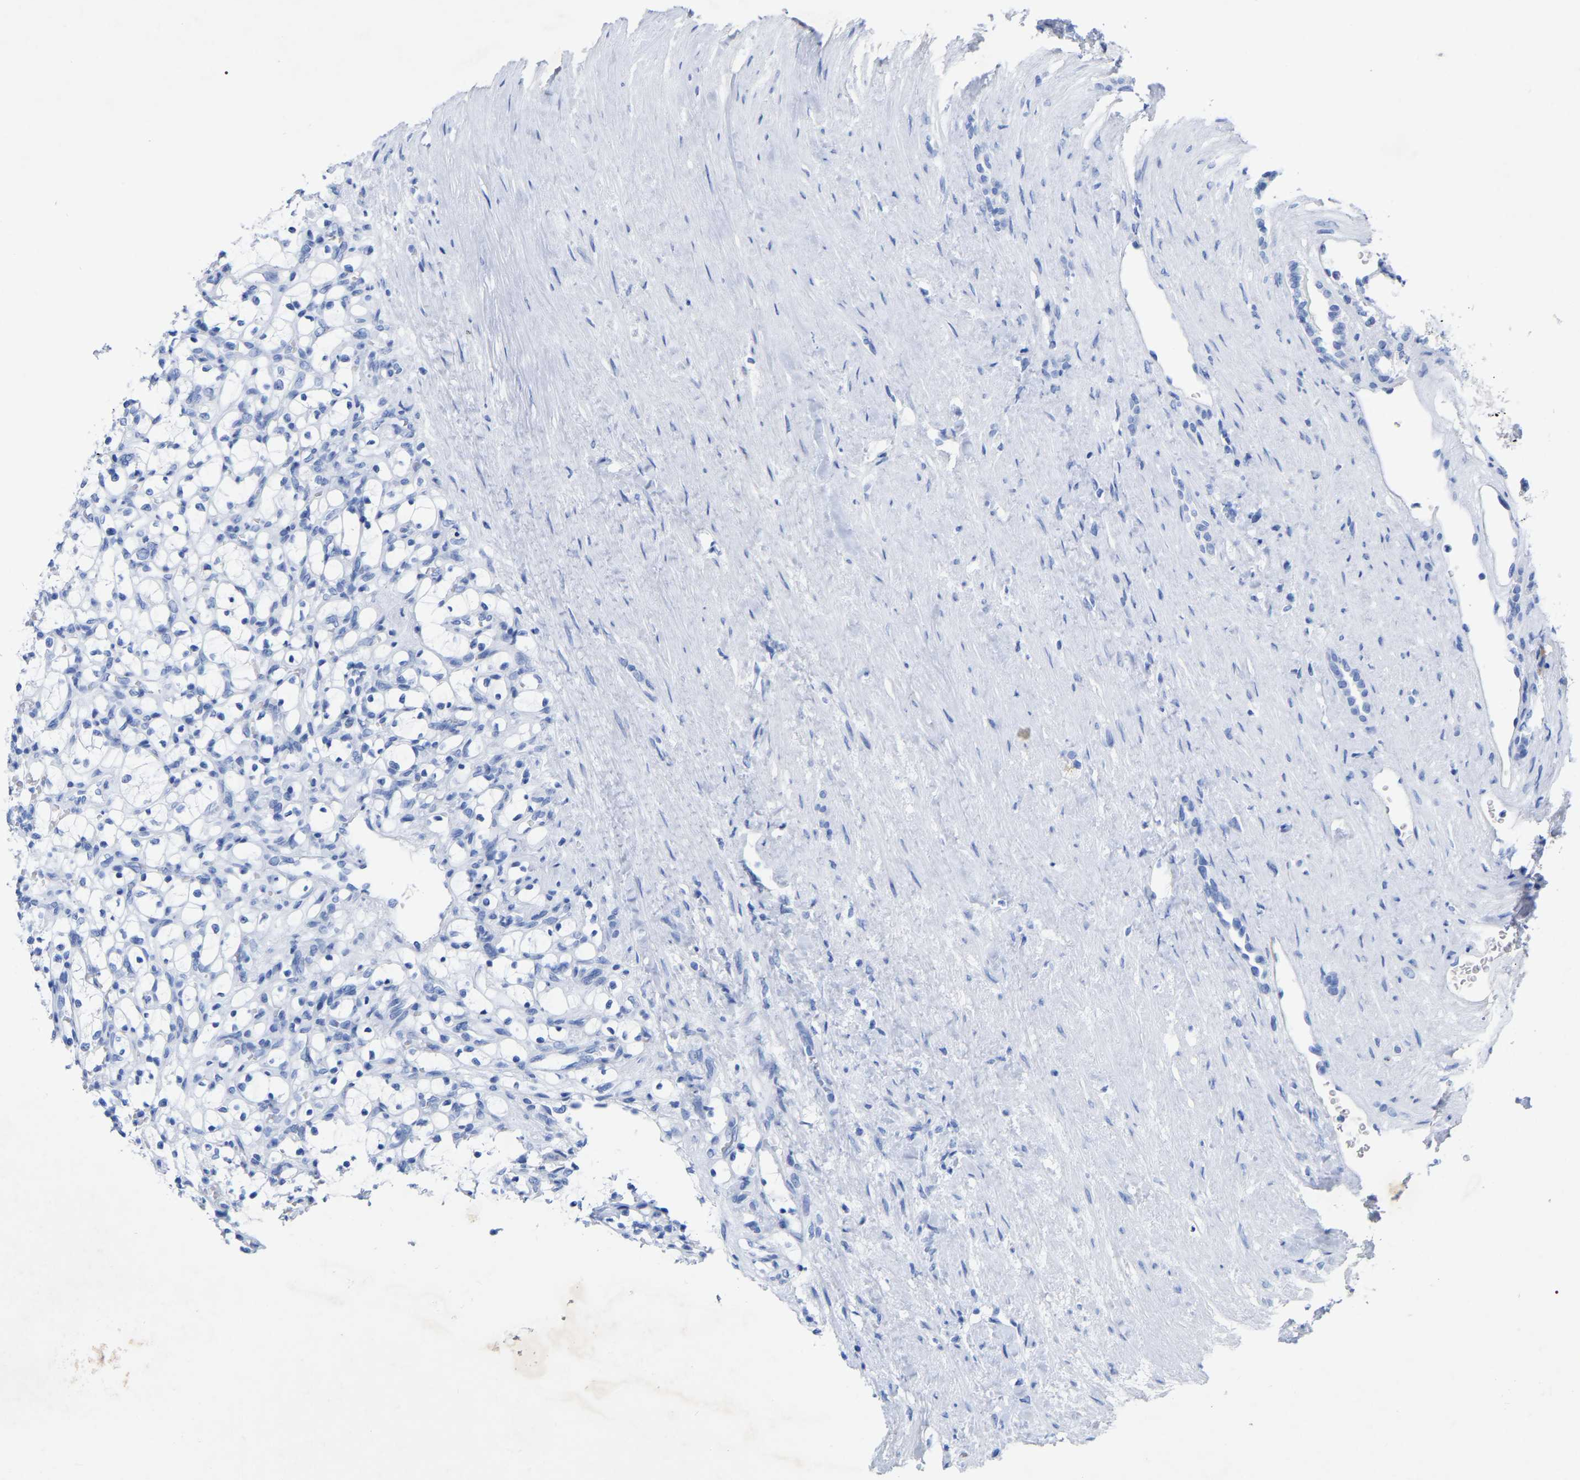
{"staining": {"intensity": "negative", "quantity": "none", "location": "none"}, "tissue": "renal cancer", "cell_type": "Tumor cells", "image_type": "cancer", "snomed": [{"axis": "morphology", "description": "Adenocarcinoma, NOS"}, {"axis": "topography", "description": "Kidney"}], "caption": "Tumor cells are negative for brown protein staining in renal cancer.", "gene": "HAPLN1", "patient": {"sex": "female", "age": 69}}